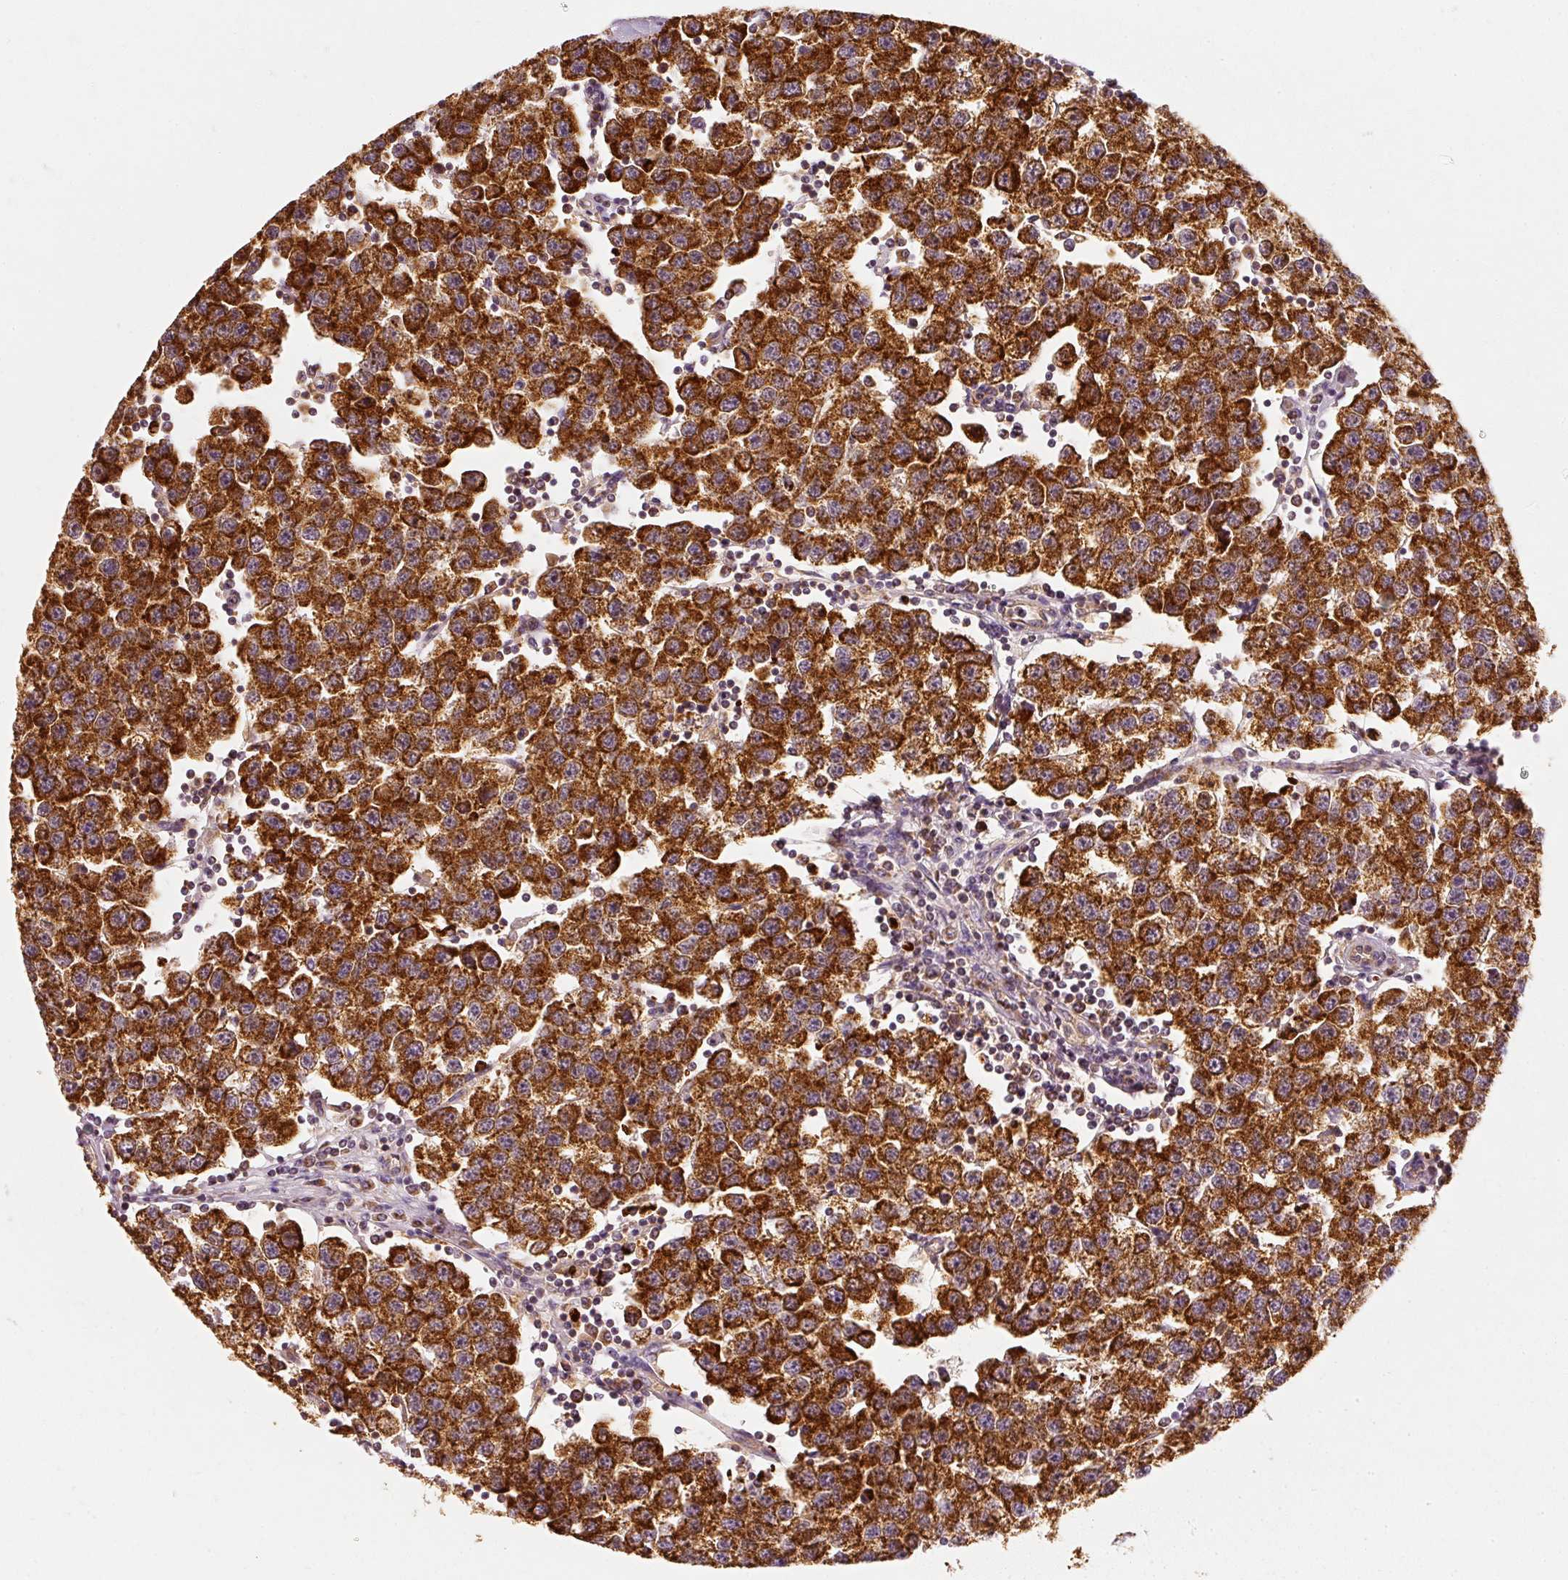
{"staining": {"intensity": "strong", "quantity": ">75%", "location": "cytoplasmic/membranous"}, "tissue": "testis cancer", "cell_type": "Tumor cells", "image_type": "cancer", "snomed": [{"axis": "morphology", "description": "Seminoma, NOS"}, {"axis": "topography", "description": "Testis"}], "caption": "IHC of testis cancer shows high levels of strong cytoplasmic/membranous positivity in about >75% of tumor cells. Nuclei are stained in blue.", "gene": "TOMM40", "patient": {"sex": "male", "age": 34}}